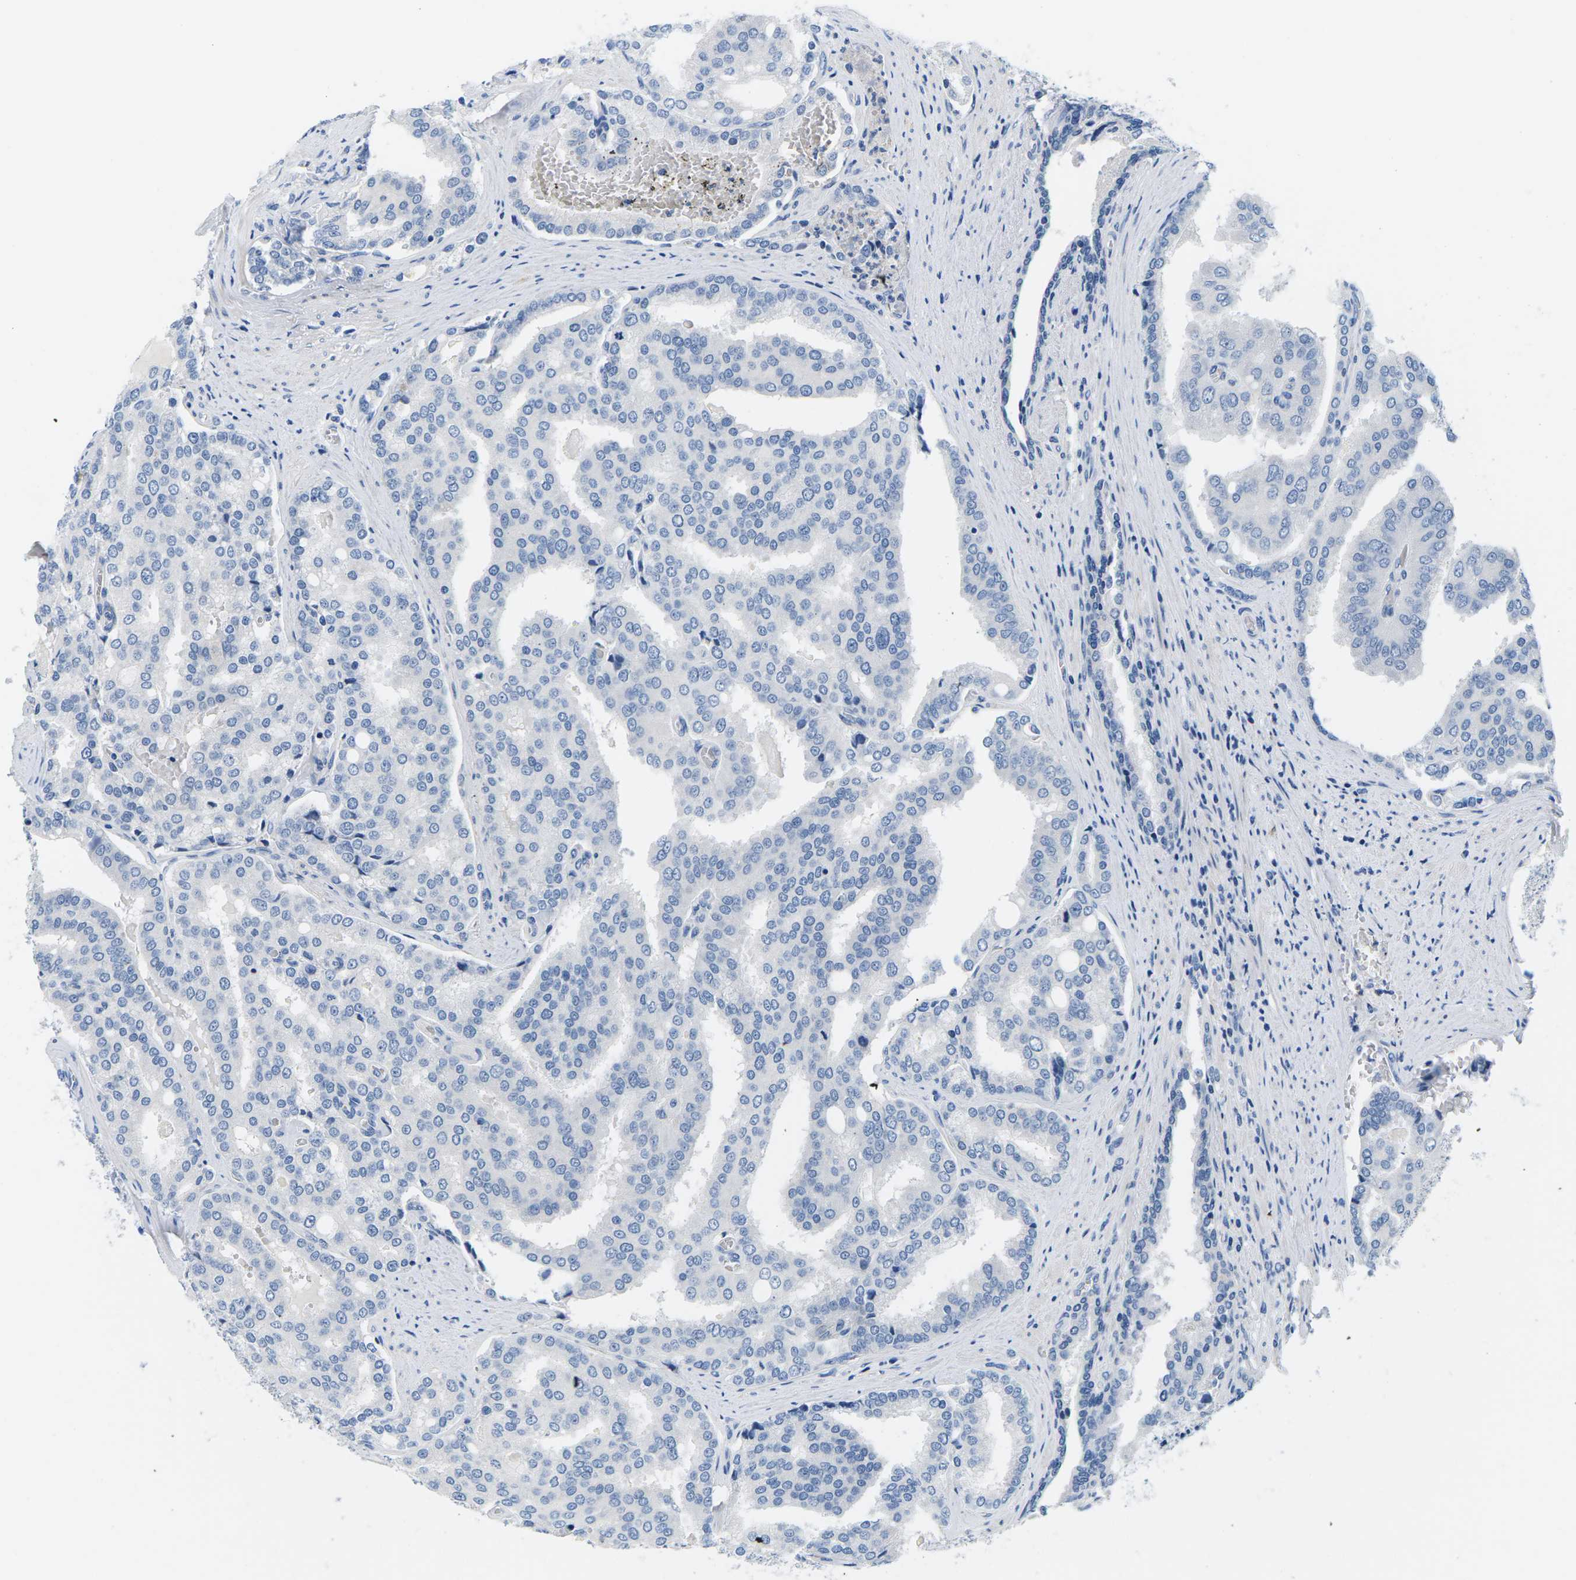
{"staining": {"intensity": "negative", "quantity": "none", "location": "none"}, "tissue": "prostate cancer", "cell_type": "Tumor cells", "image_type": "cancer", "snomed": [{"axis": "morphology", "description": "Adenocarcinoma, High grade"}, {"axis": "topography", "description": "Prostate"}], "caption": "Prostate high-grade adenocarcinoma stained for a protein using IHC demonstrates no staining tumor cells.", "gene": "TSPAN2", "patient": {"sex": "male", "age": 50}}